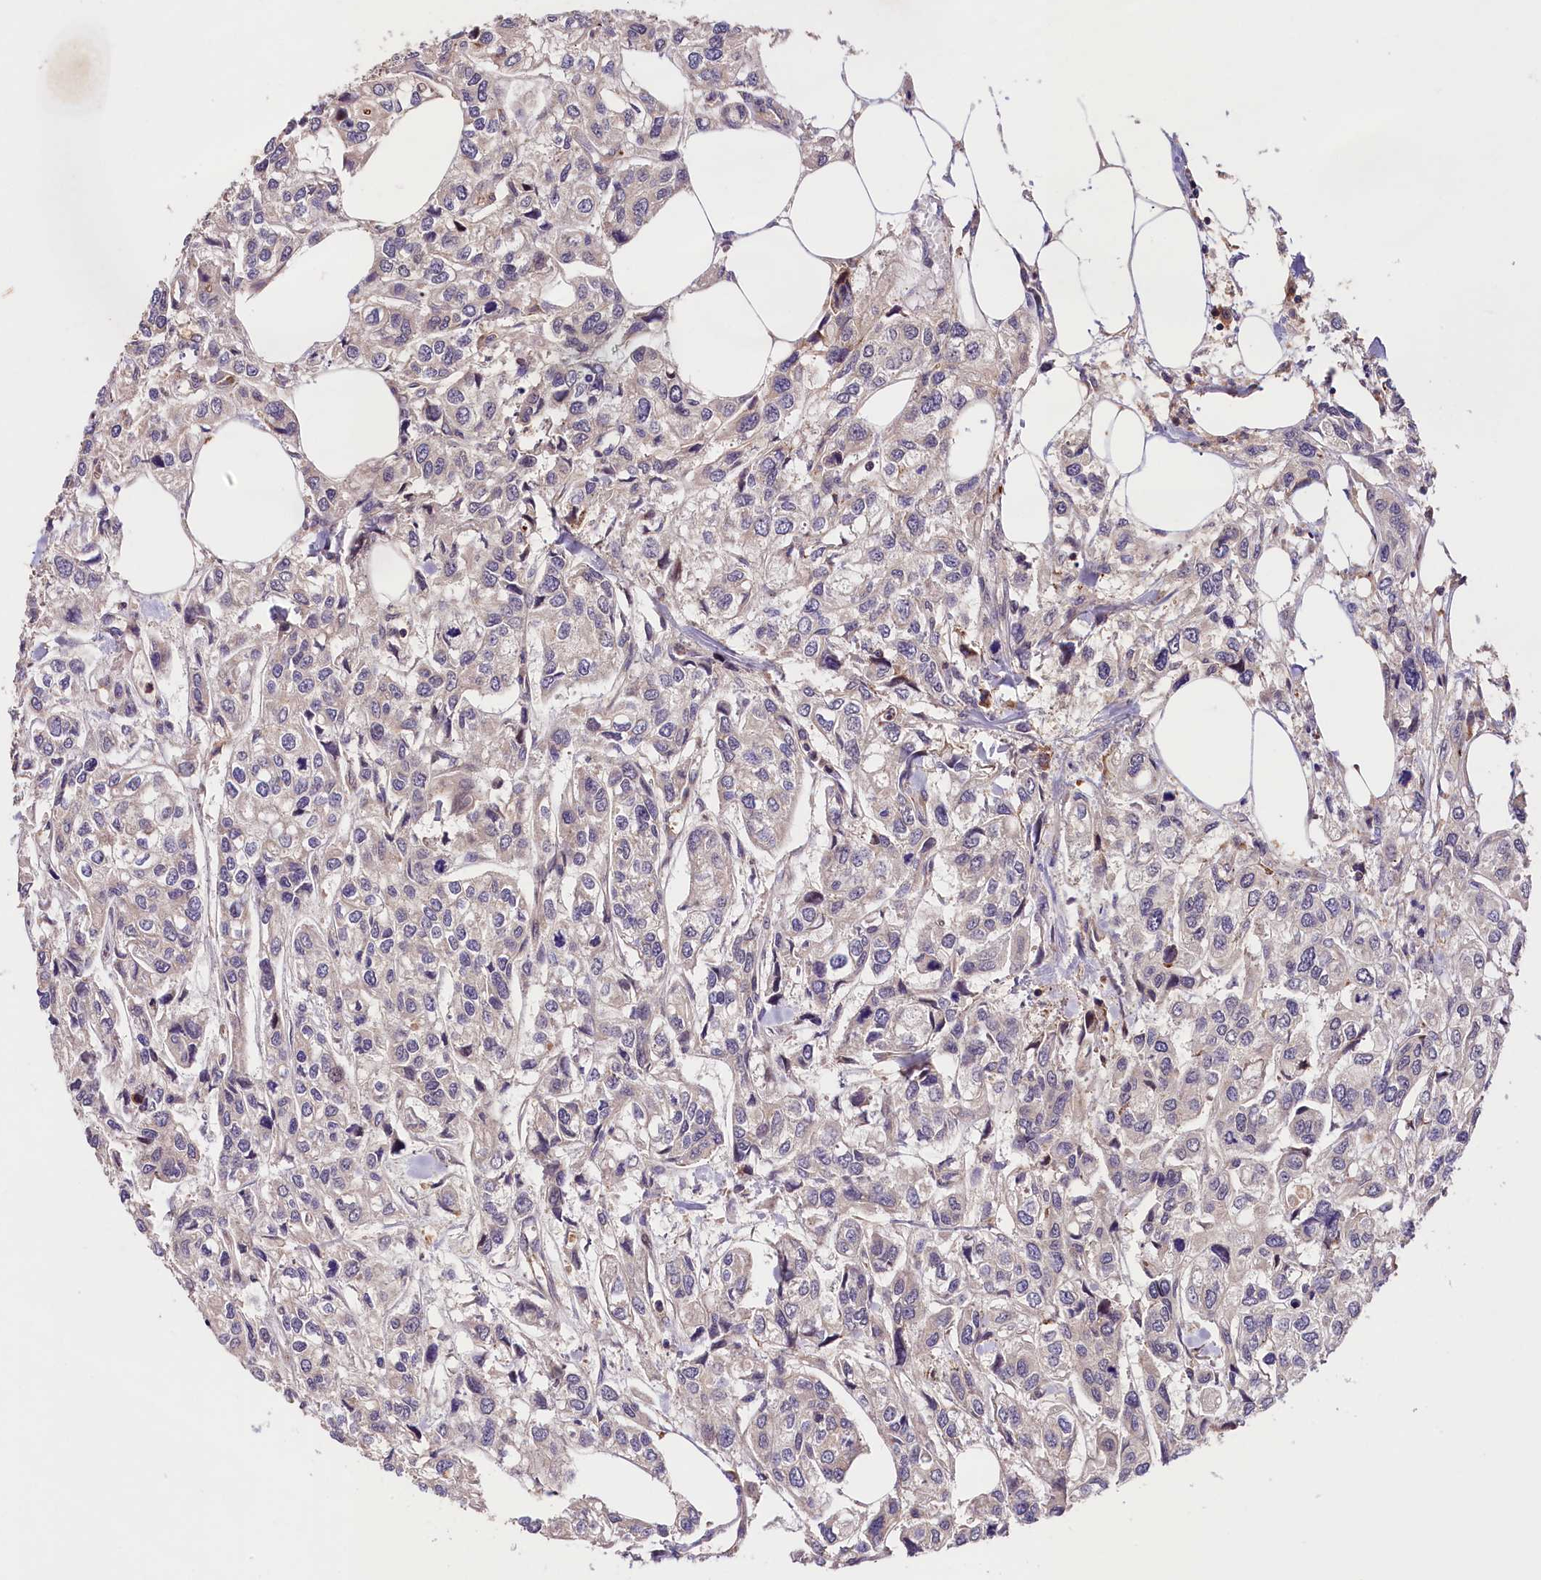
{"staining": {"intensity": "negative", "quantity": "none", "location": "none"}, "tissue": "urothelial cancer", "cell_type": "Tumor cells", "image_type": "cancer", "snomed": [{"axis": "morphology", "description": "Urothelial carcinoma, High grade"}, {"axis": "topography", "description": "Urinary bladder"}], "caption": "Protein analysis of urothelial cancer displays no significant staining in tumor cells.", "gene": "CACNA1H", "patient": {"sex": "male", "age": 67}}